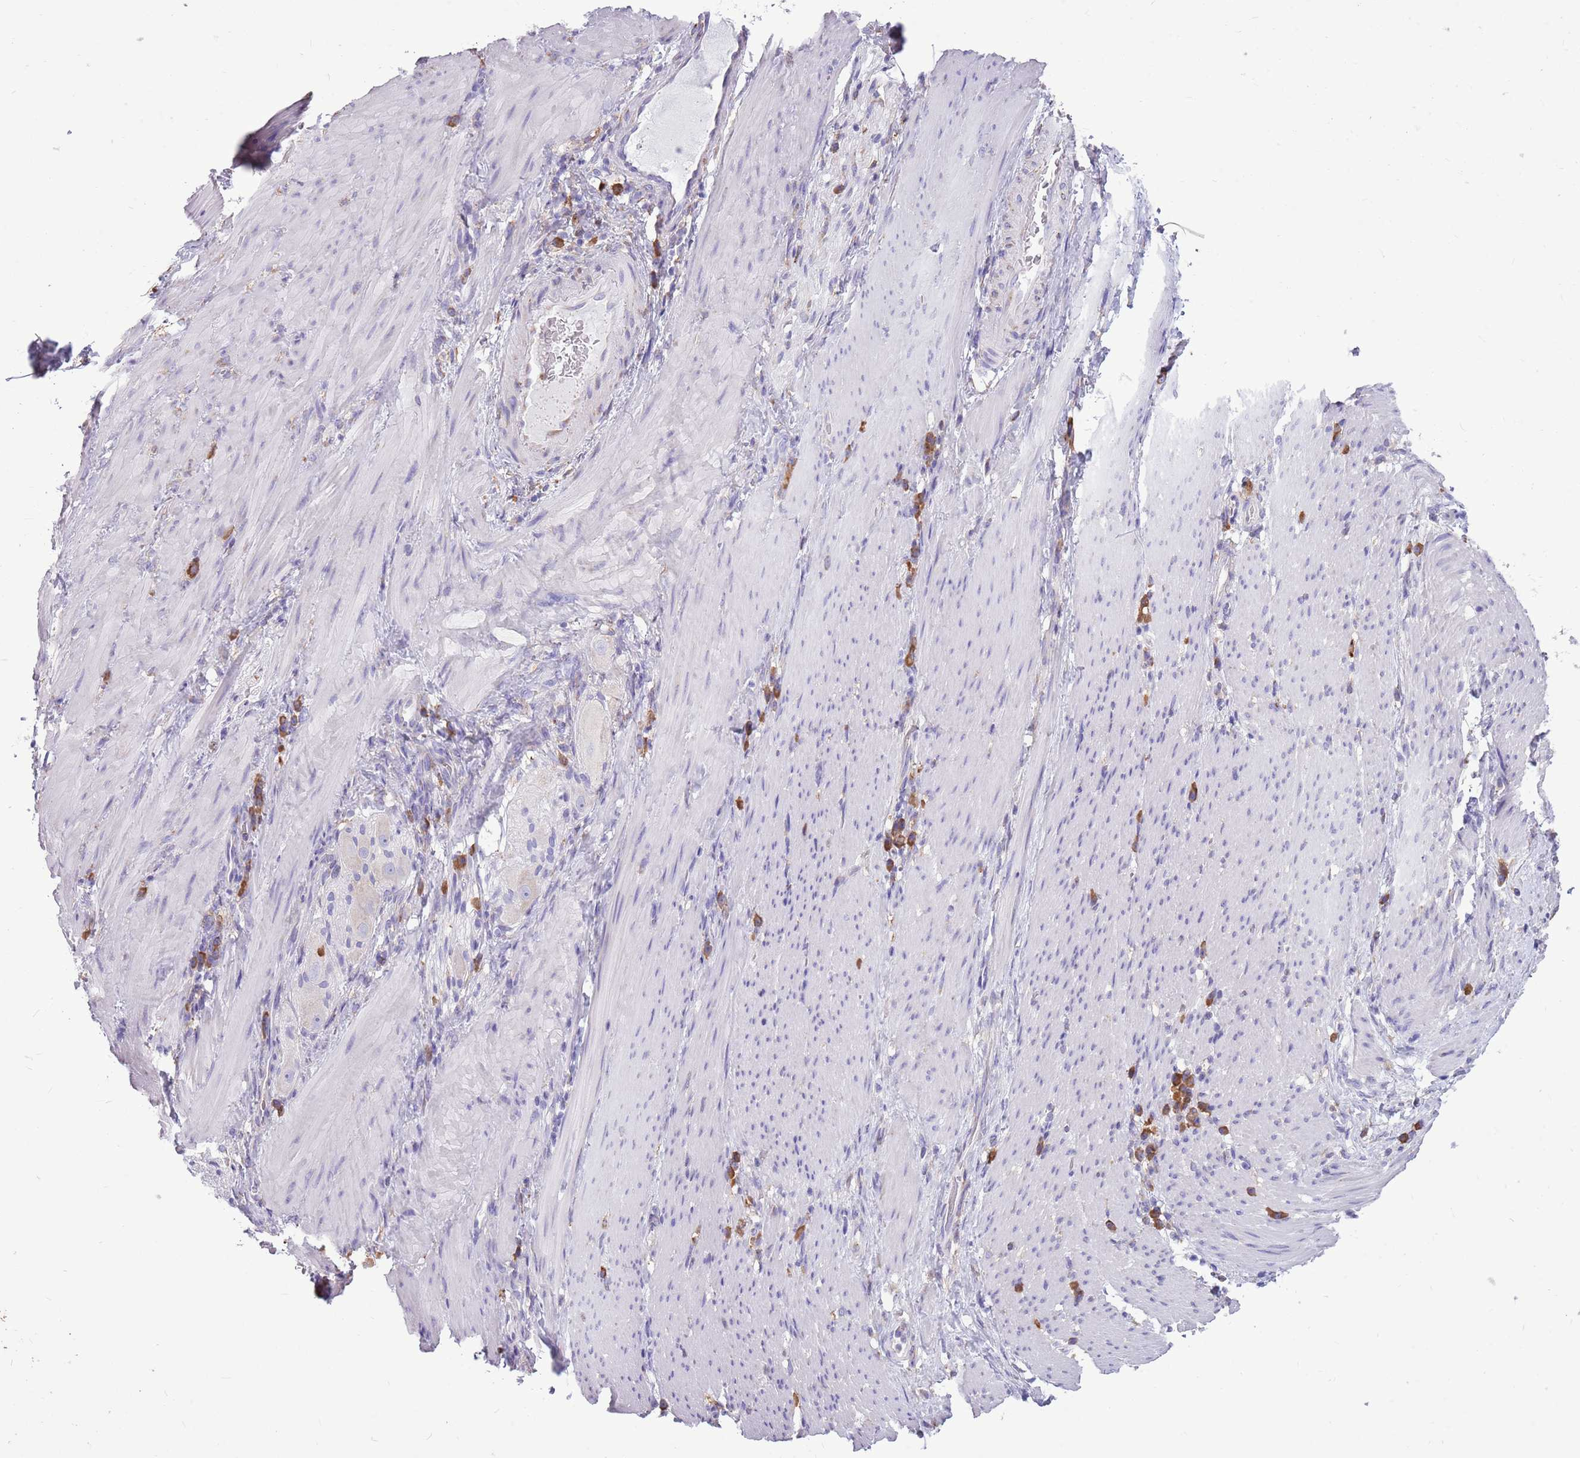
{"staining": {"intensity": "moderate", "quantity": ">75%", "location": "cytoplasmic/membranous"}, "tissue": "stomach cancer", "cell_type": "Tumor cells", "image_type": "cancer", "snomed": [{"axis": "morphology", "description": "Normal tissue, NOS"}, {"axis": "morphology", "description": "Adenocarcinoma, NOS"}, {"axis": "topography", "description": "Stomach"}], "caption": "Protein analysis of stomach cancer (adenocarcinoma) tissue demonstrates moderate cytoplasmic/membranous staining in approximately >75% of tumor cells.", "gene": "KCTD19", "patient": {"sex": "female", "age": 64}}